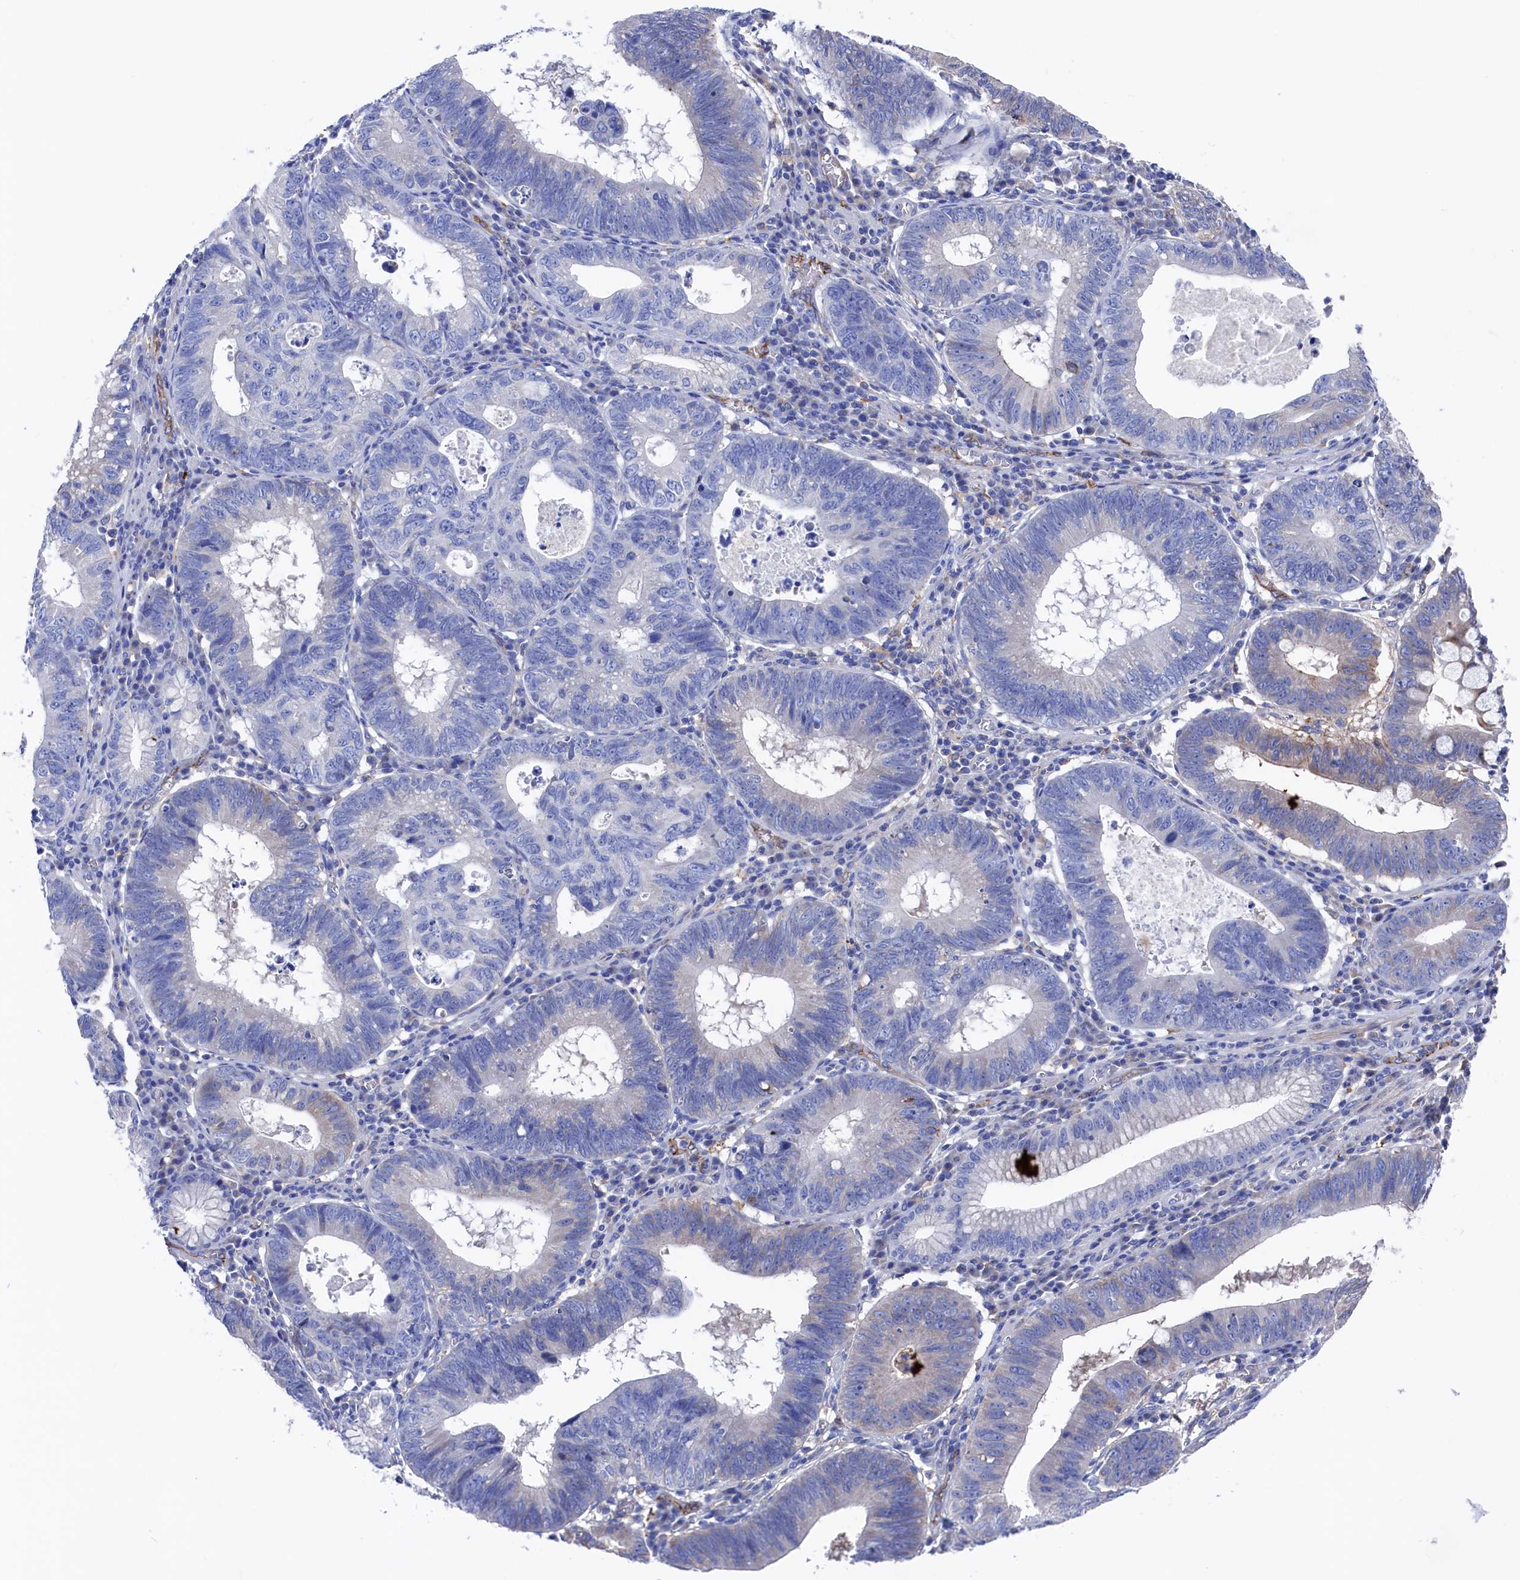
{"staining": {"intensity": "negative", "quantity": "none", "location": "none"}, "tissue": "stomach cancer", "cell_type": "Tumor cells", "image_type": "cancer", "snomed": [{"axis": "morphology", "description": "Adenocarcinoma, NOS"}, {"axis": "topography", "description": "Stomach"}], "caption": "This is a image of immunohistochemistry (IHC) staining of stomach cancer (adenocarcinoma), which shows no positivity in tumor cells.", "gene": "C12orf73", "patient": {"sex": "male", "age": 59}}